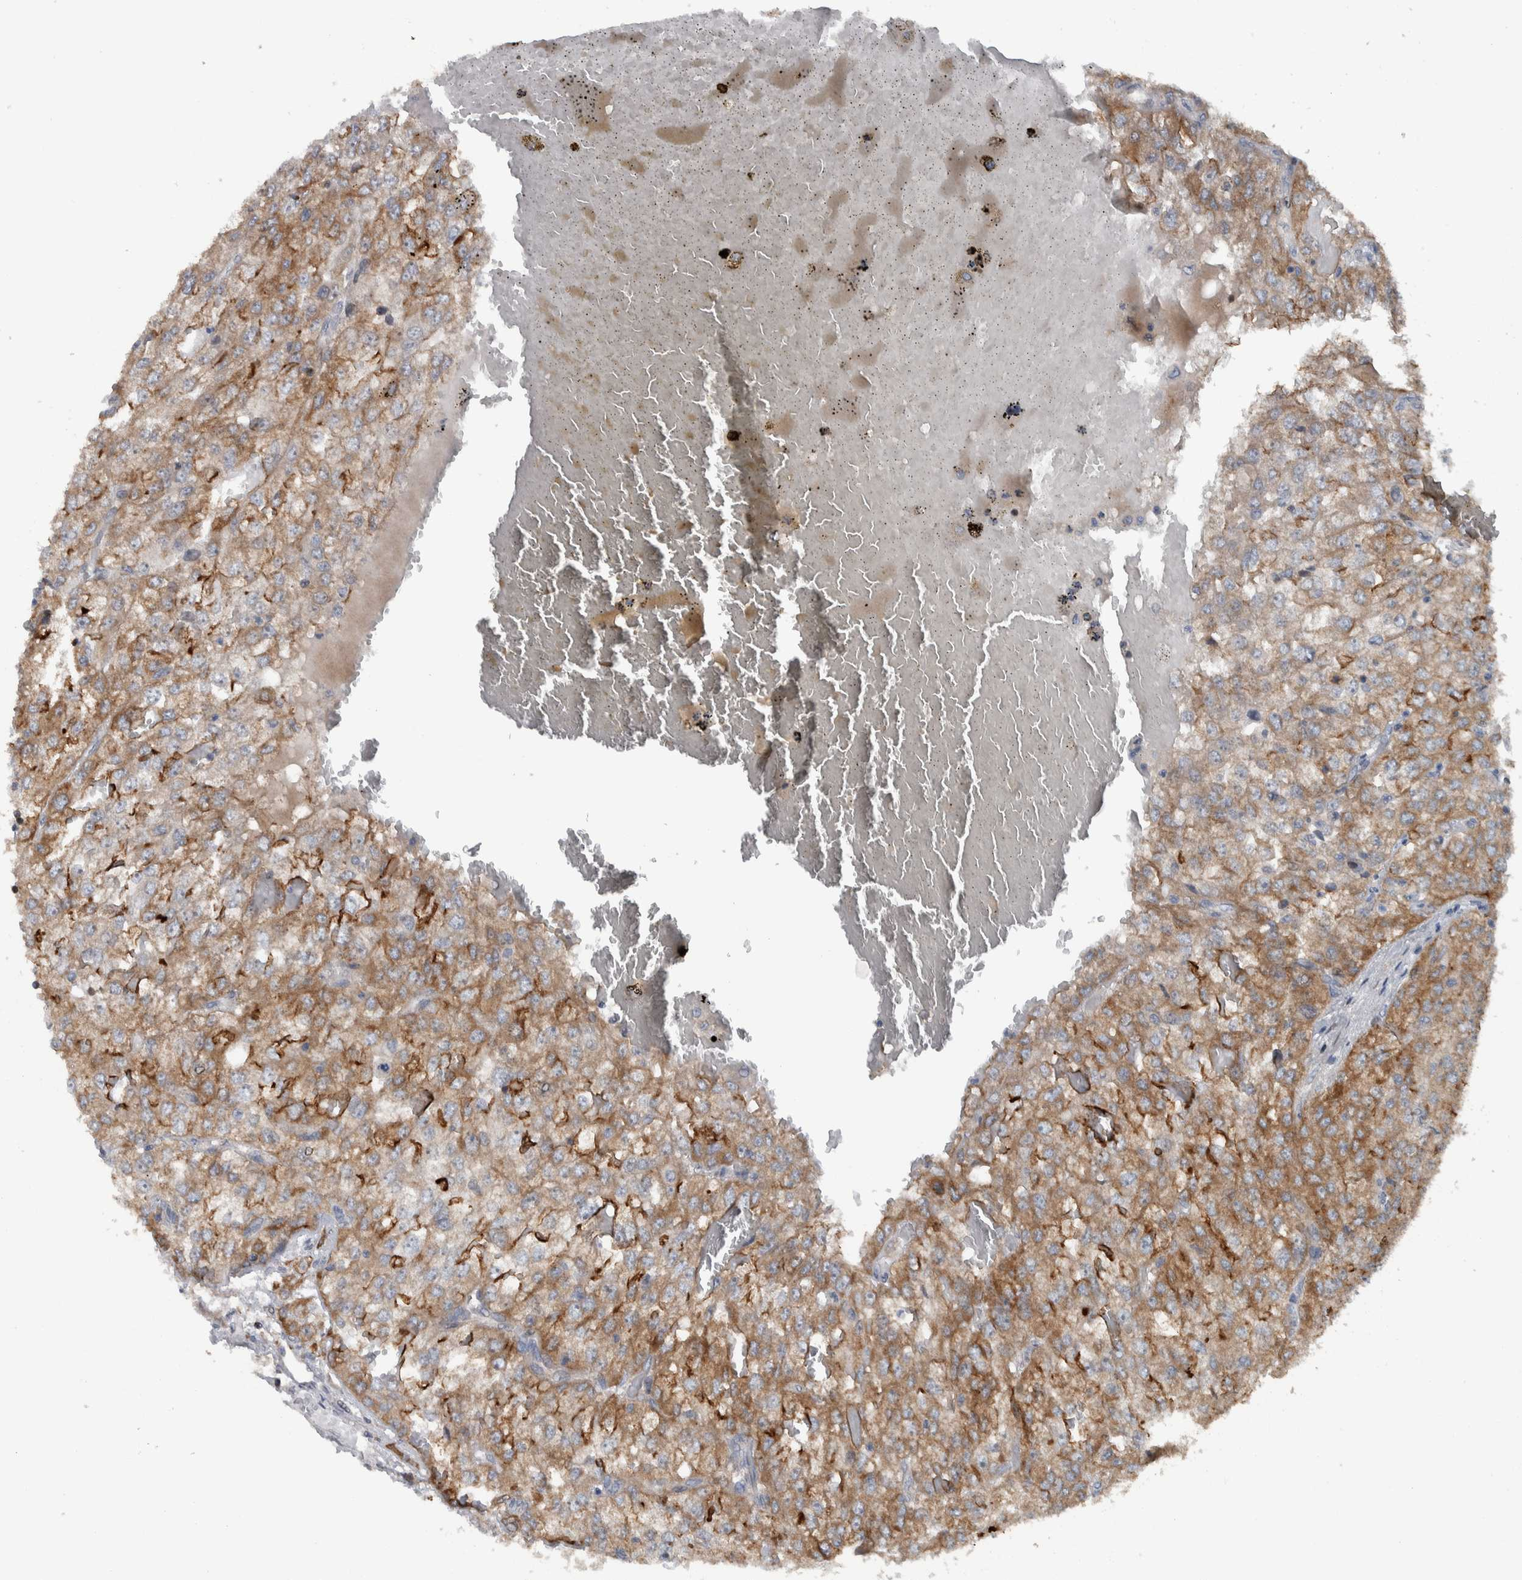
{"staining": {"intensity": "moderate", "quantity": ">75%", "location": "cytoplasmic/membranous"}, "tissue": "renal cancer", "cell_type": "Tumor cells", "image_type": "cancer", "snomed": [{"axis": "morphology", "description": "Adenocarcinoma, NOS"}, {"axis": "topography", "description": "Kidney"}], "caption": "Tumor cells reveal medium levels of moderate cytoplasmic/membranous expression in about >75% of cells in human adenocarcinoma (renal). The protein is stained brown, and the nuclei are stained in blue (DAB IHC with brightfield microscopy, high magnification).", "gene": "BAIAP2L1", "patient": {"sex": "female", "age": 54}}